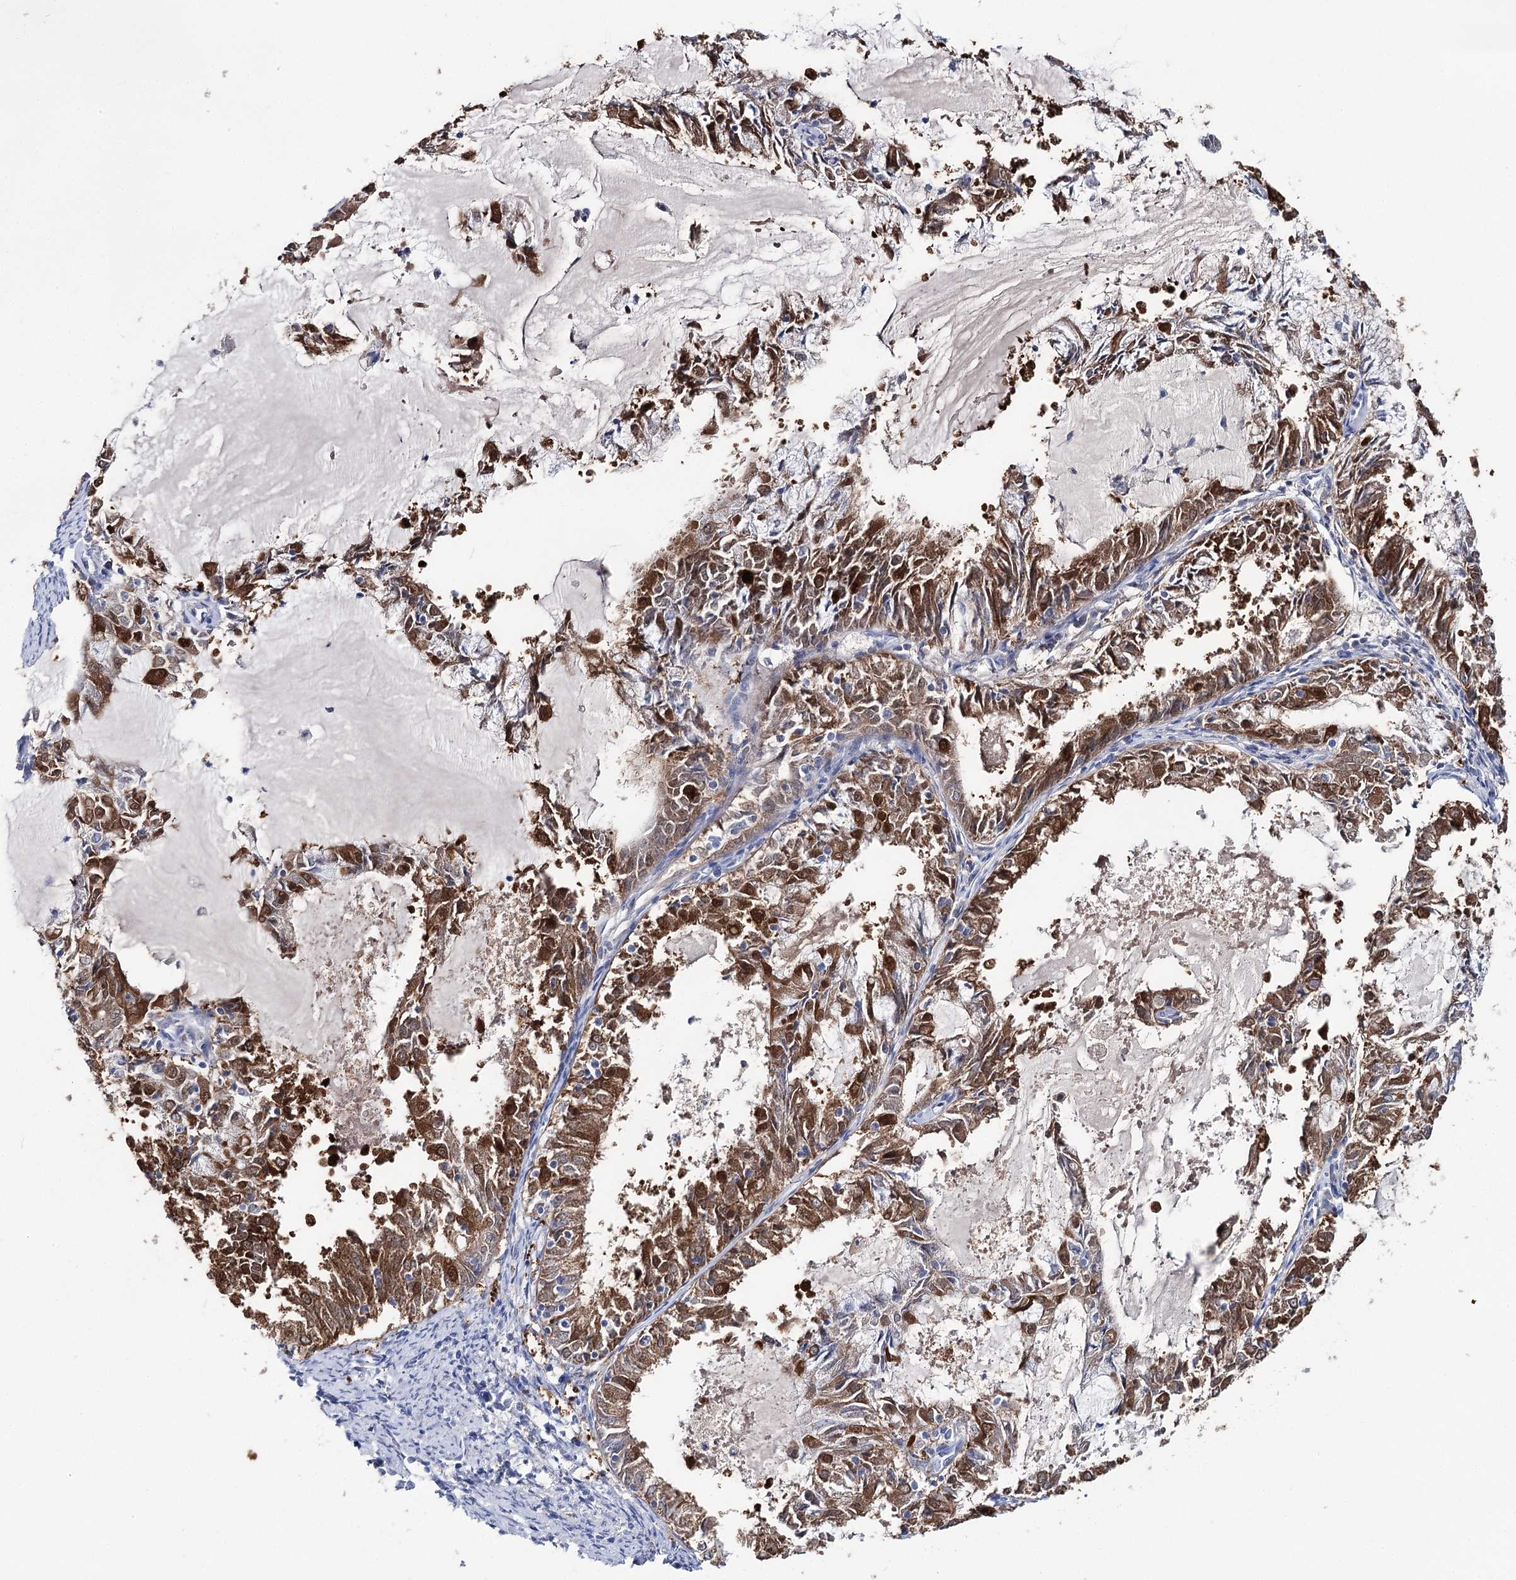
{"staining": {"intensity": "strong", "quantity": ">75%", "location": "cytoplasmic/membranous,nuclear"}, "tissue": "endometrial cancer", "cell_type": "Tumor cells", "image_type": "cancer", "snomed": [{"axis": "morphology", "description": "Adenocarcinoma, NOS"}, {"axis": "topography", "description": "Endometrium"}], "caption": "IHC (DAB (3,3'-diaminobenzidine)) staining of endometrial adenocarcinoma reveals strong cytoplasmic/membranous and nuclear protein expression in about >75% of tumor cells. Nuclei are stained in blue.", "gene": "UGDH", "patient": {"sex": "female", "age": 57}}